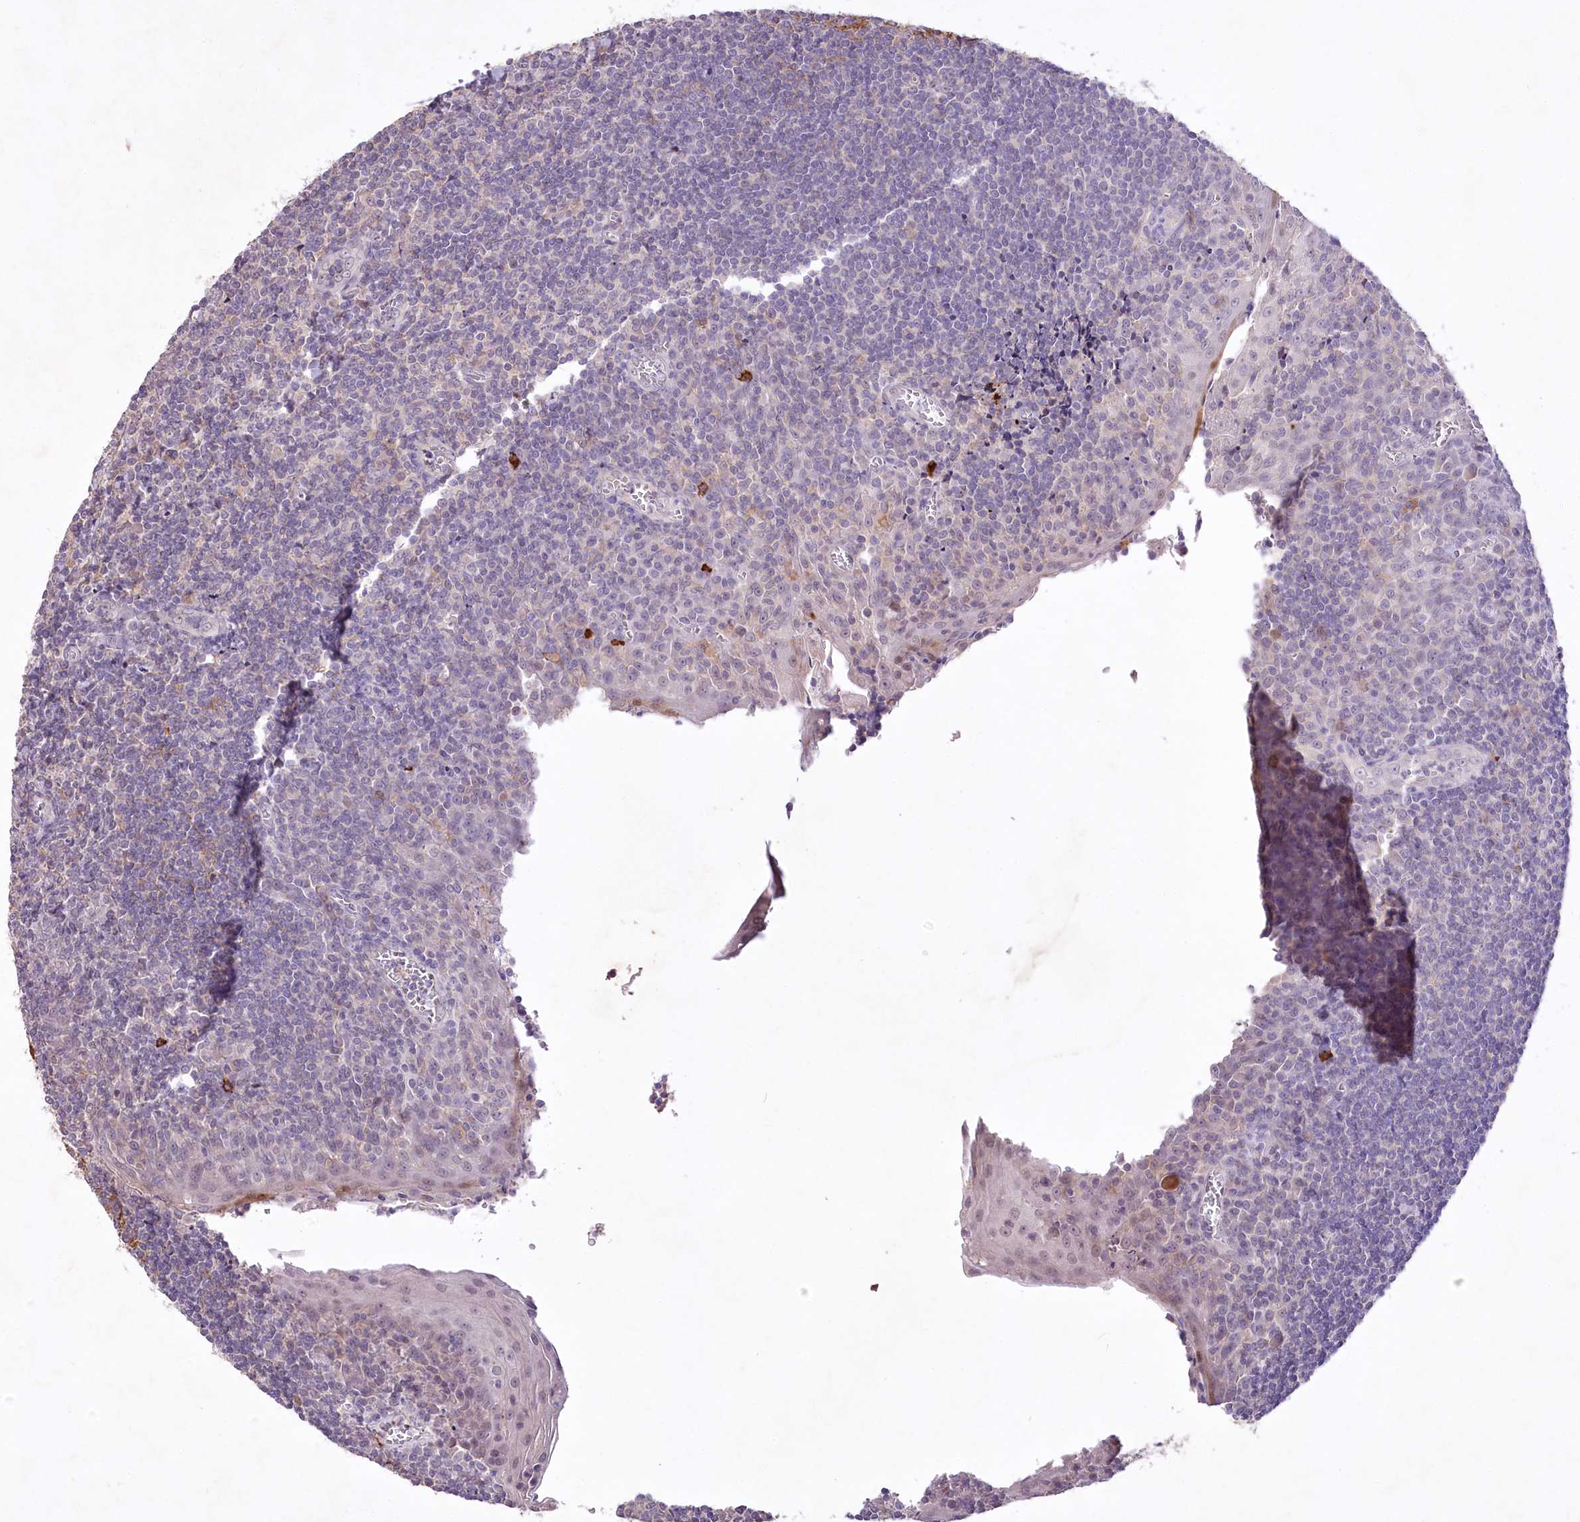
{"staining": {"intensity": "negative", "quantity": "none", "location": "none"}, "tissue": "tonsil", "cell_type": "Germinal center cells", "image_type": "normal", "snomed": [{"axis": "morphology", "description": "Normal tissue, NOS"}, {"axis": "topography", "description": "Tonsil"}], "caption": "Immunohistochemistry (IHC) image of benign tonsil: human tonsil stained with DAB (3,3'-diaminobenzidine) demonstrates no significant protein expression in germinal center cells. (Stains: DAB immunohistochemistry (IHC) with hematoxylin counter stain, Microscopy: brightfield microscopy at high magnification).", "gene": "ENPP1", "patient": {"sex": "male", "age": 27}}